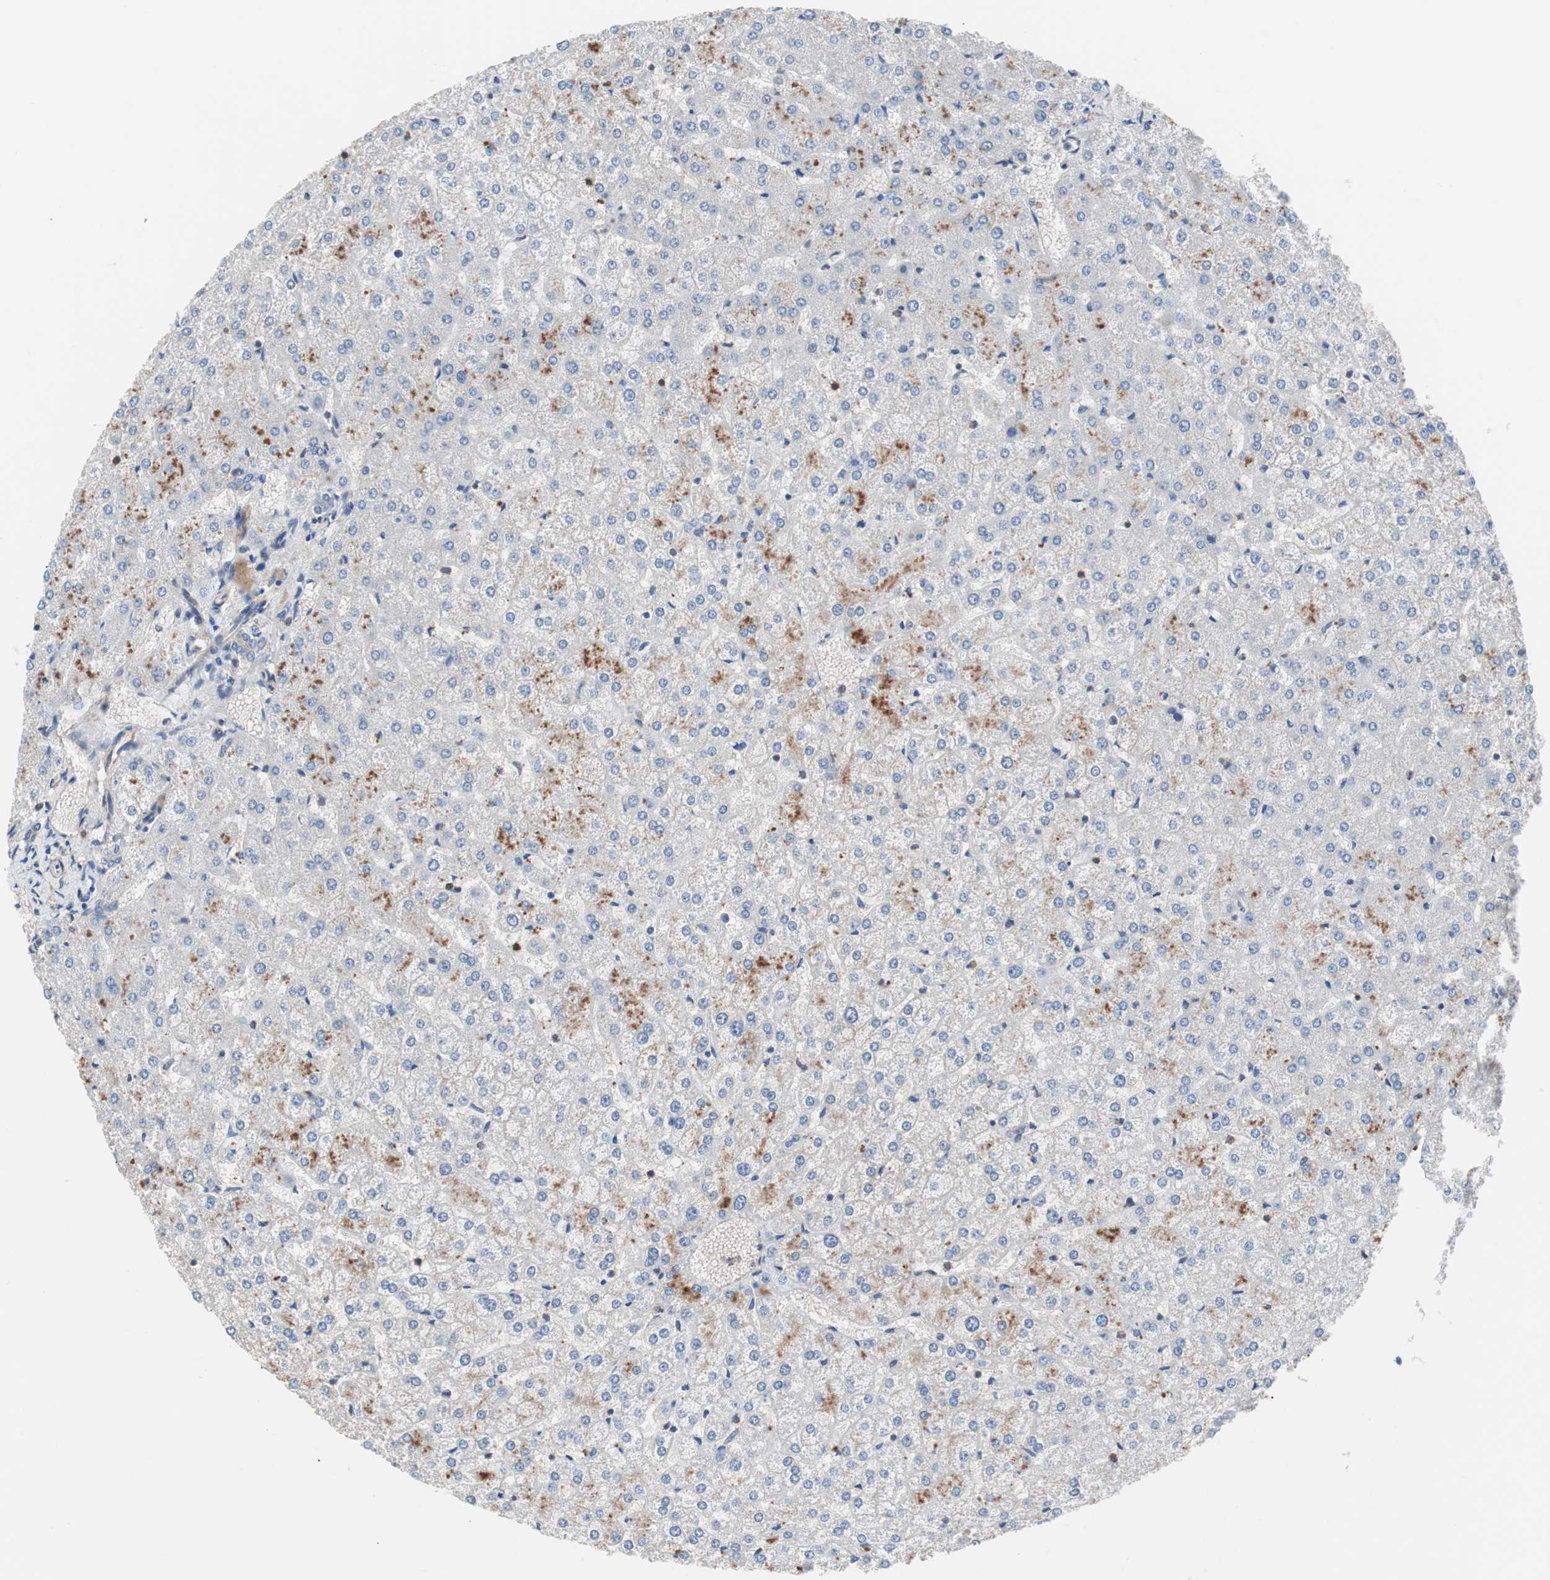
{"staining": {"intensity": "weak", "quantity": ">75%", "location": "cytoplasmic/membranous"}, "tissue": "liver", "cell_type": "Cholangiocytes", "image_type": "normal", "snomed": [{"axis": "morphology", "description": "Normal tissue, NOS"}, {"axis": "topography", "description": "Liver"}], "caption": "Immunohistochemistry micrograph of normal liver: human liver stained using immunohistochemistry exhibits low levels of weak protein expression localized specifically in the cytoplasmic/membranous of cholangiocytes, appearing as a cytoplasmic/membranous brown color.", "gene": "GPR160", "patient": {"sex": "female", "age": 32}}